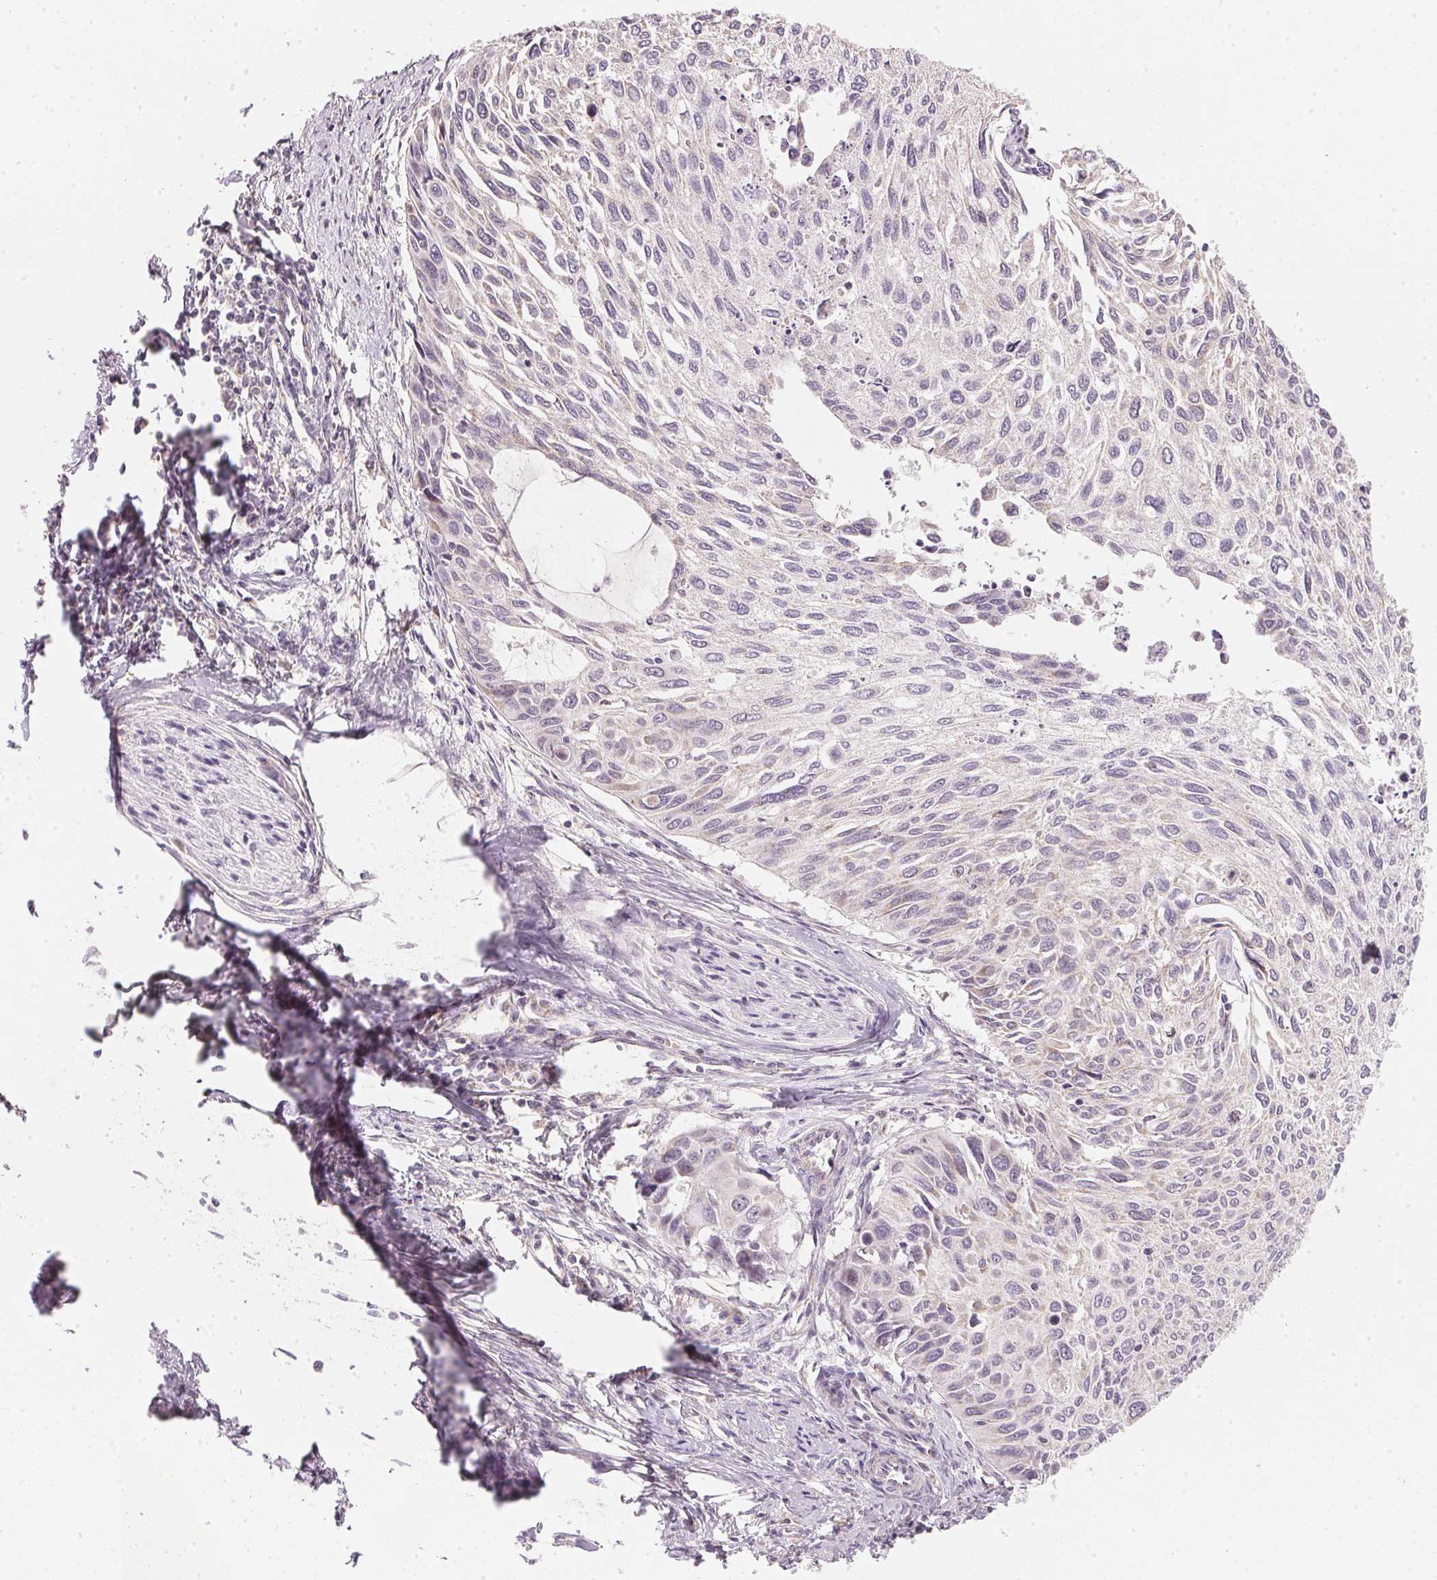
{"staining": {"intensity": "weak", "quantity": "<25%", "location": "cytoplasmic/membranous"}, "tissue": "cervical cancer", "cell_type": "Tumor cells", "image_type": "cancer", "snomed": [{"axis": "morphology", "description": "Squamous cell carcinoma, NOS"}, {"axis": "topography", "description": "Cervix"}], "caption": "Photomicrograph shows no significant protein positivity in tumor cells of cervical squamous cell carcinoma.", "gene": "COQ7", "patient": {"sex": "female", "age": 50}}